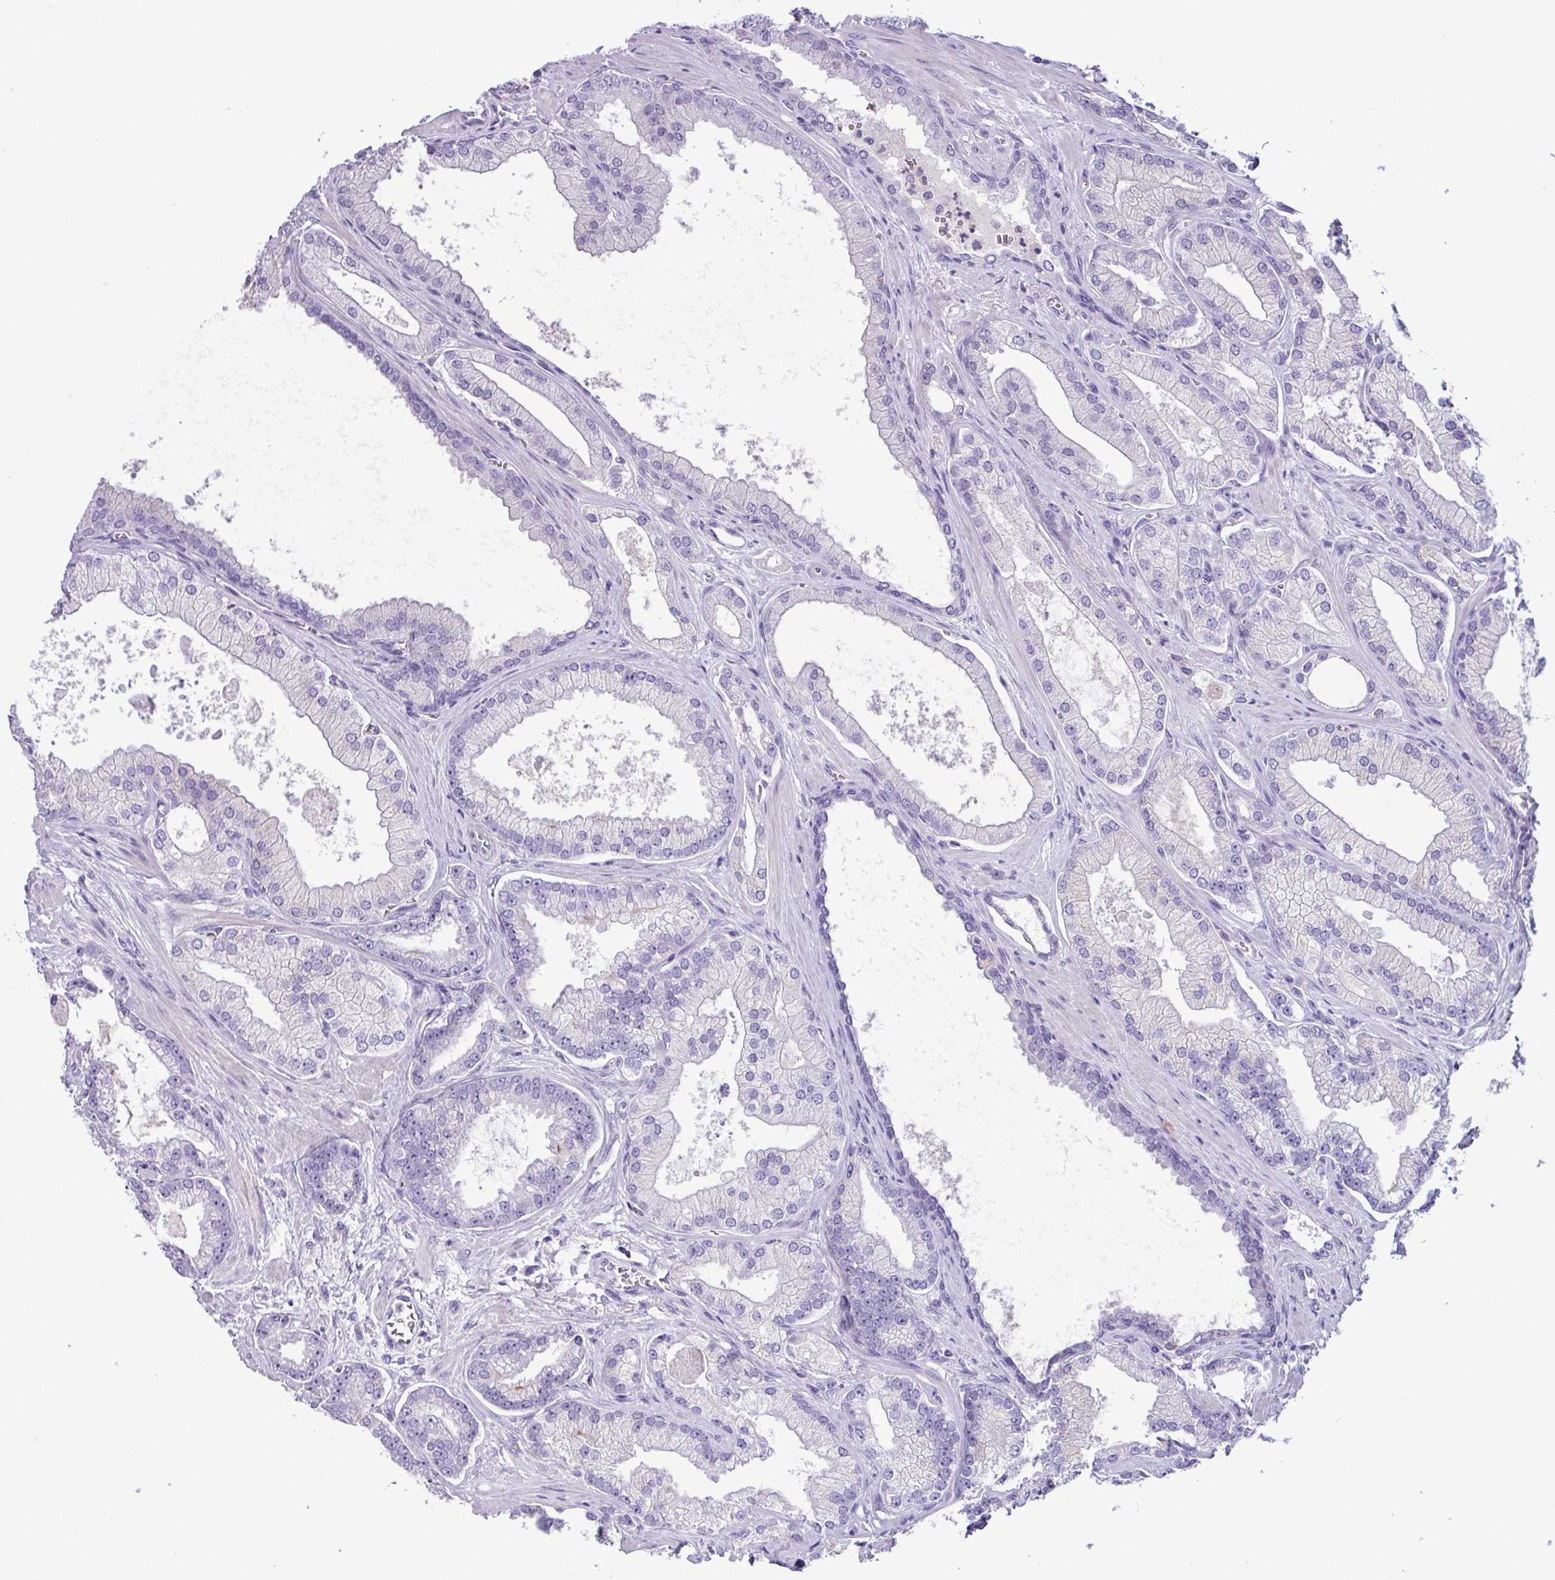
{"staining": {"intensity": "negative", "quantity": "none", "location": "none"}, "tissue": "prostate cancer", "cell_type": "Tumor cells", "image_type": "cancer", "snomed": [{"axis": "morphology", "description": "Adenocarcinoma, High grade"}, {"axis": "topography", "description": "Prostate"}], "caption": "Tumor cells are negative for protein expression in human prostate adenocarcinoma (high-grade).", "gene": "CYSTM1", "patient": {"sex": "male", "age": 68}}